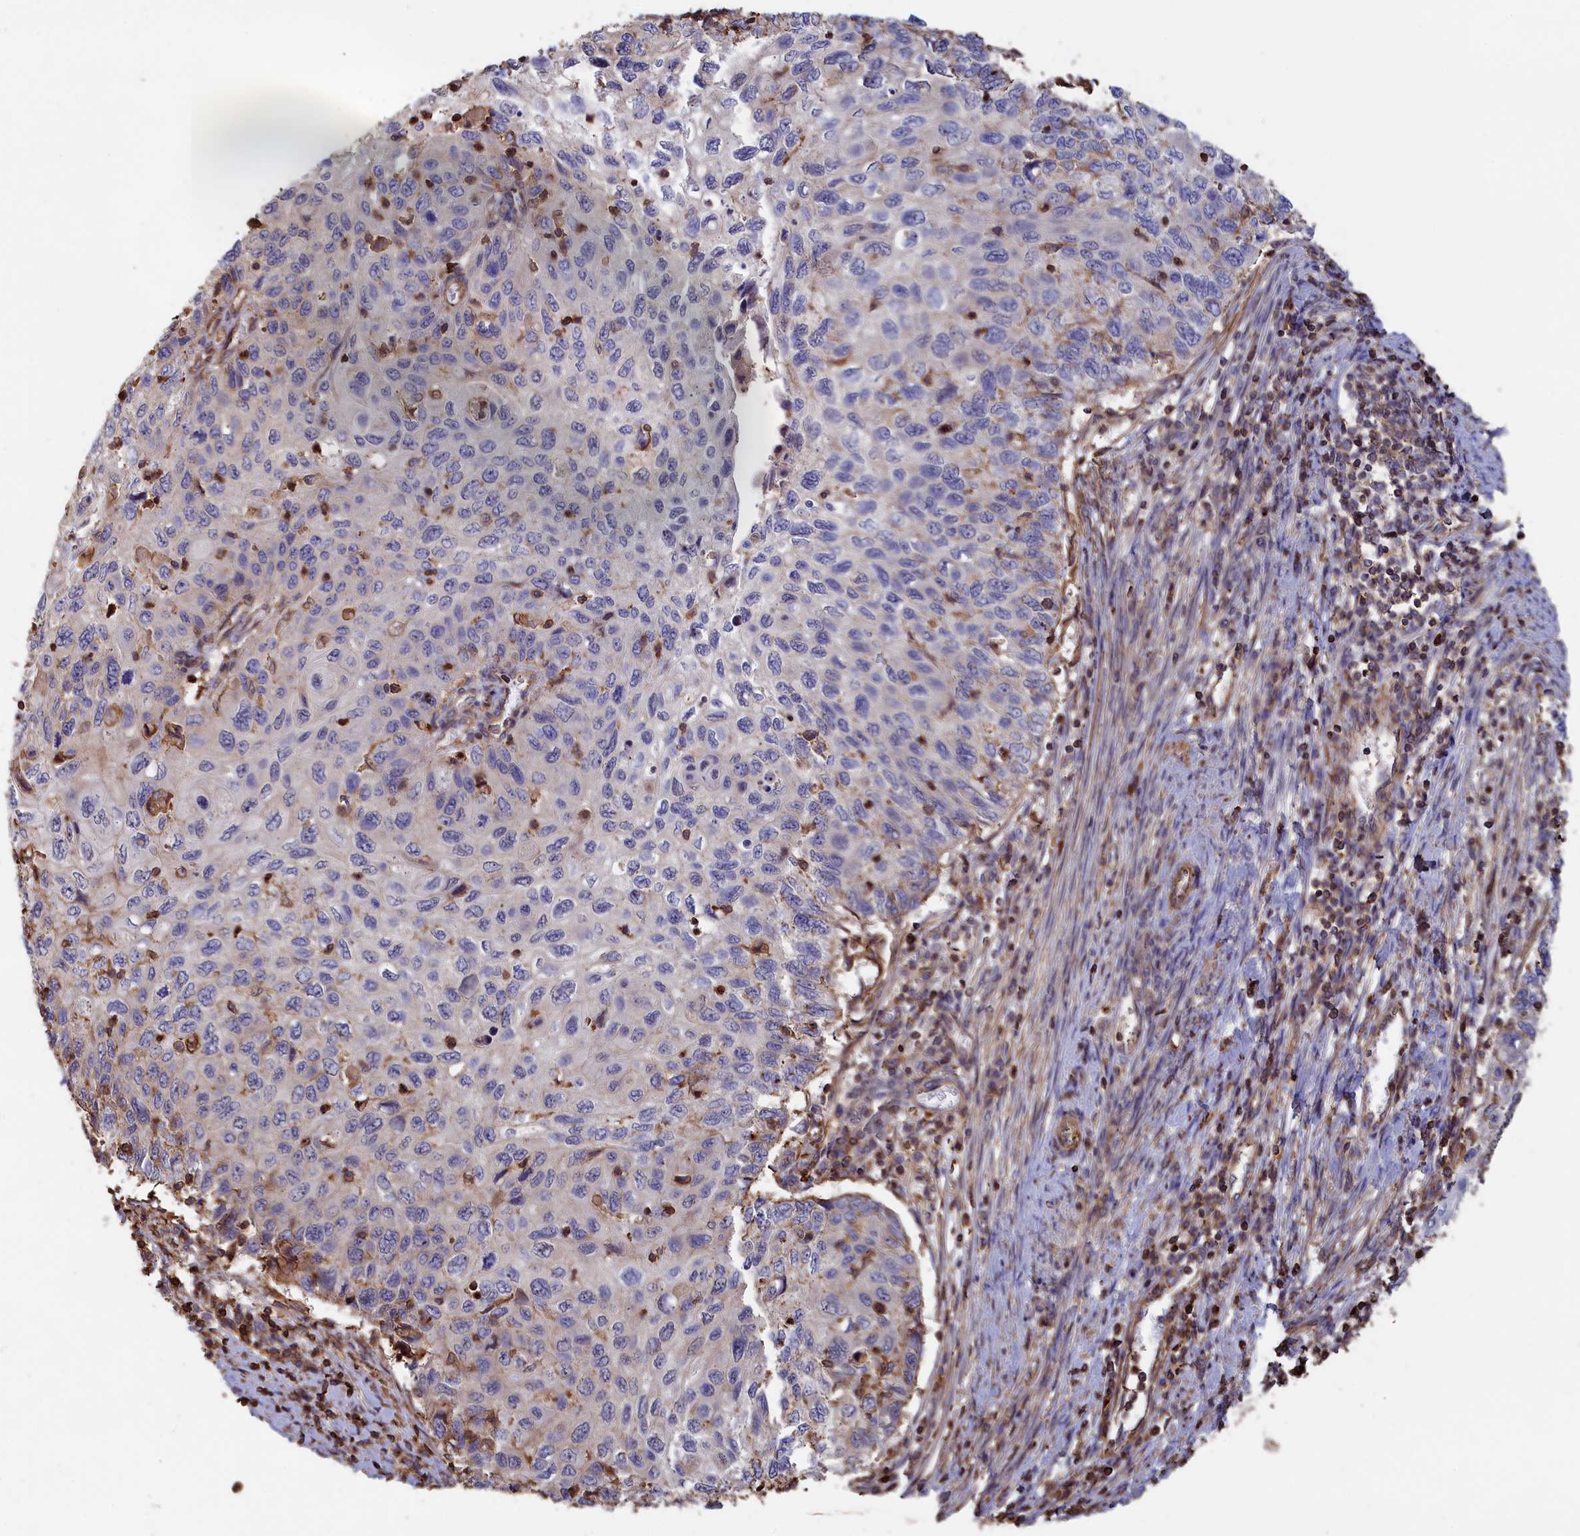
{"staining": {"intensity": "weak", "quantity": "<25%", "location": "cytoplasmic/membranous"}, "tissue": "cervical cancer", "cell_type": "Tumor cells", "image_type": "cancer", "snomed": [{"axis": "morphology", "description": "Squamous cell carcinoma, NOS"}, {"axis": "topography", "description": "Cervix"}], "caption": "DAB immunohistochemical staining of squamous cell carcinoma (cervical) exhibits no significant staining in tumor cells. The staining was performed using DAB to visualize the protein expression in brown, while the nuclei were stained in blue with hematoxylin (Magnification: 20x).", "gene": "ANKRD27", "patient": {"sex": "female", "age": 70}}